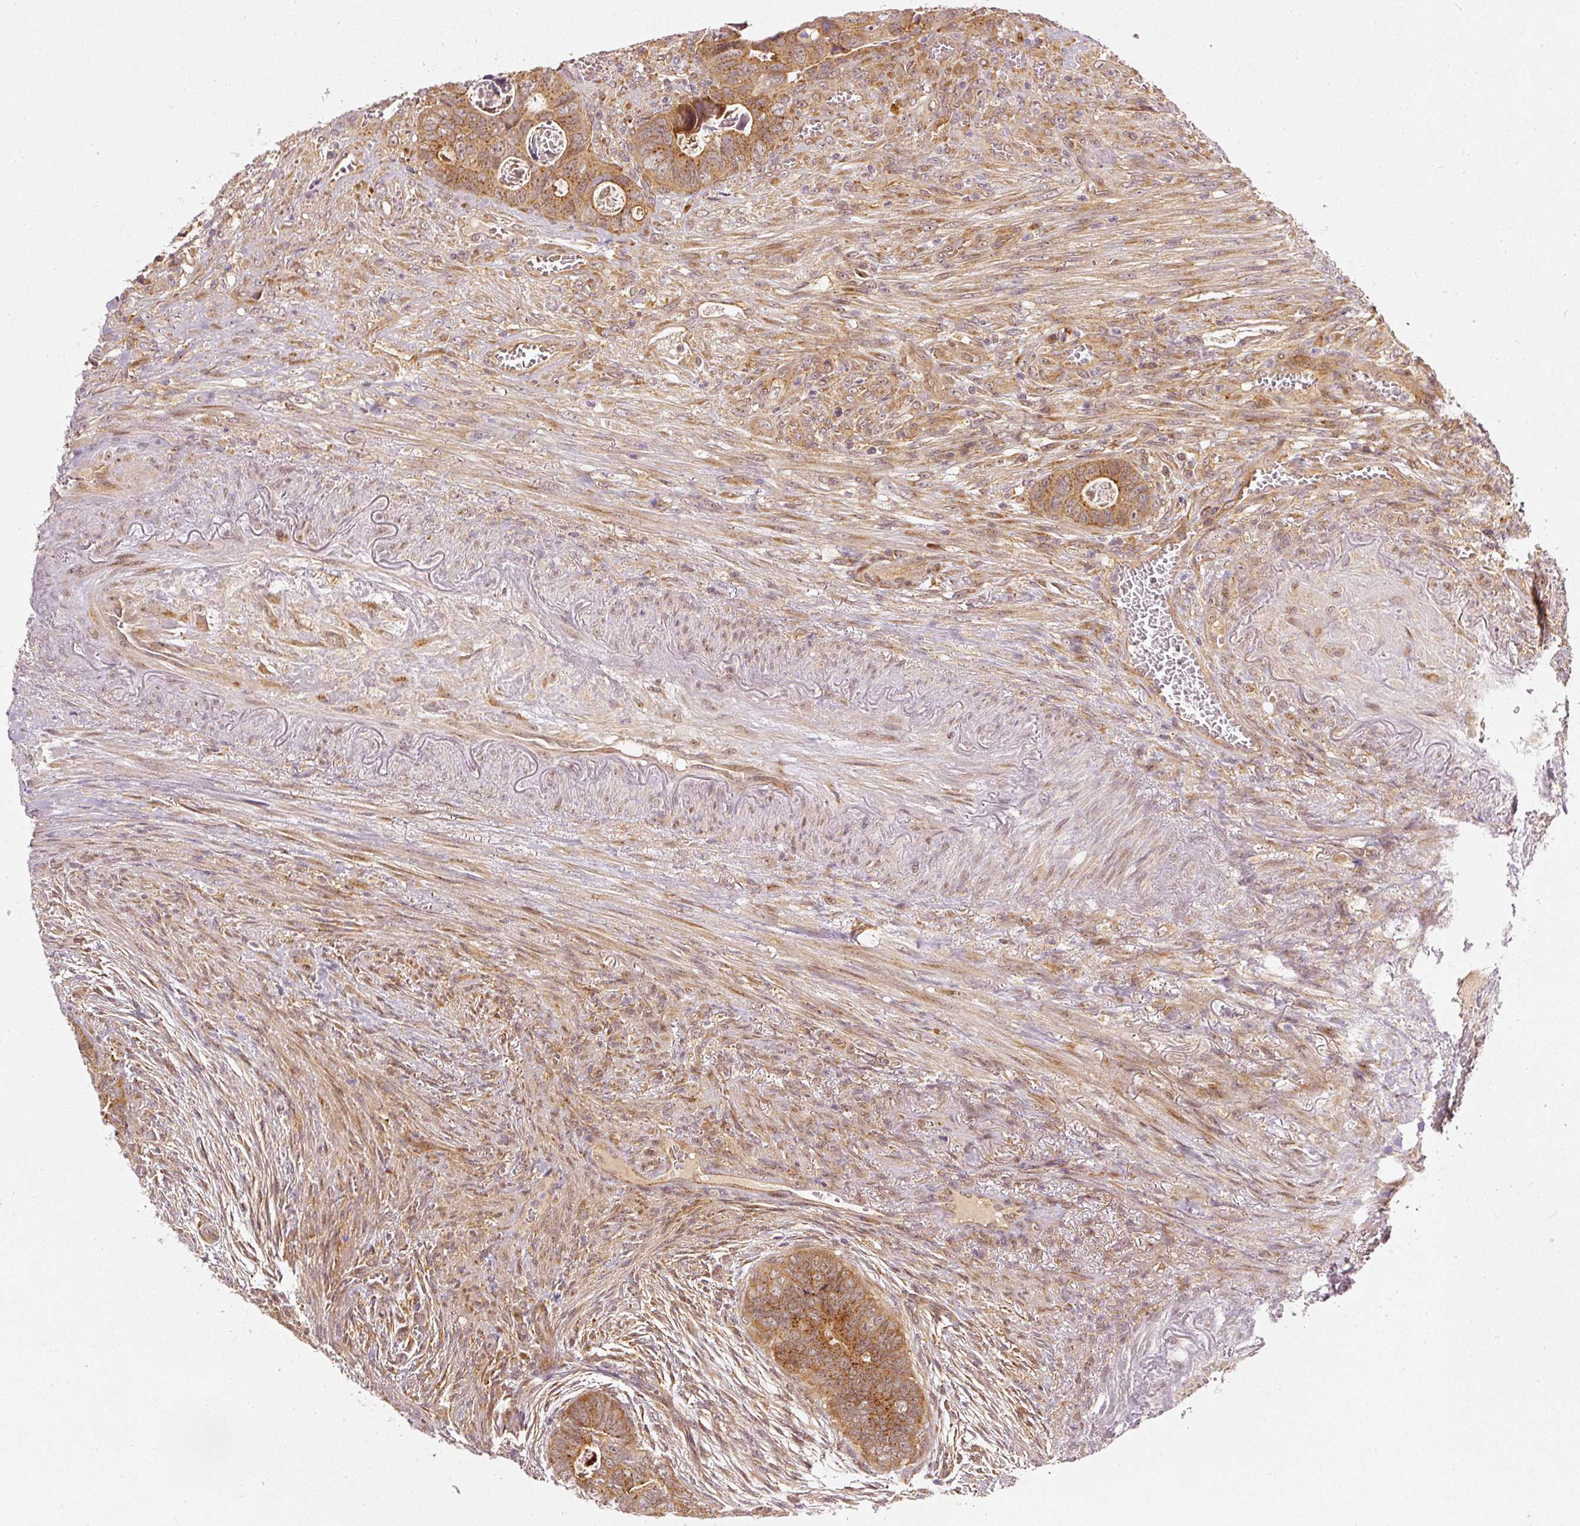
{"staining": {"intensity": "moderate", "quantity": ">75%", "location": "cytoplasmic/membranous"}, "tissue": "colorectal cancer", "cell_type": "Tumor cells", "image_type": "cancer", "snomed": [{"axis": "morphology", "description": "Adenocarcinoma, NOS"}, {"axis": "topography", "description": "Rectum"}], "caption": "The image displays a brown stain indicating the presence of a protein in the cytoplasmic/membranous of tumor cells in adenocarcinoma (colorectal). (IHC, brightfield microscopy, high magnification).", "gene": "ZNF580", "patient": {"sex": "female", "age": 78}}